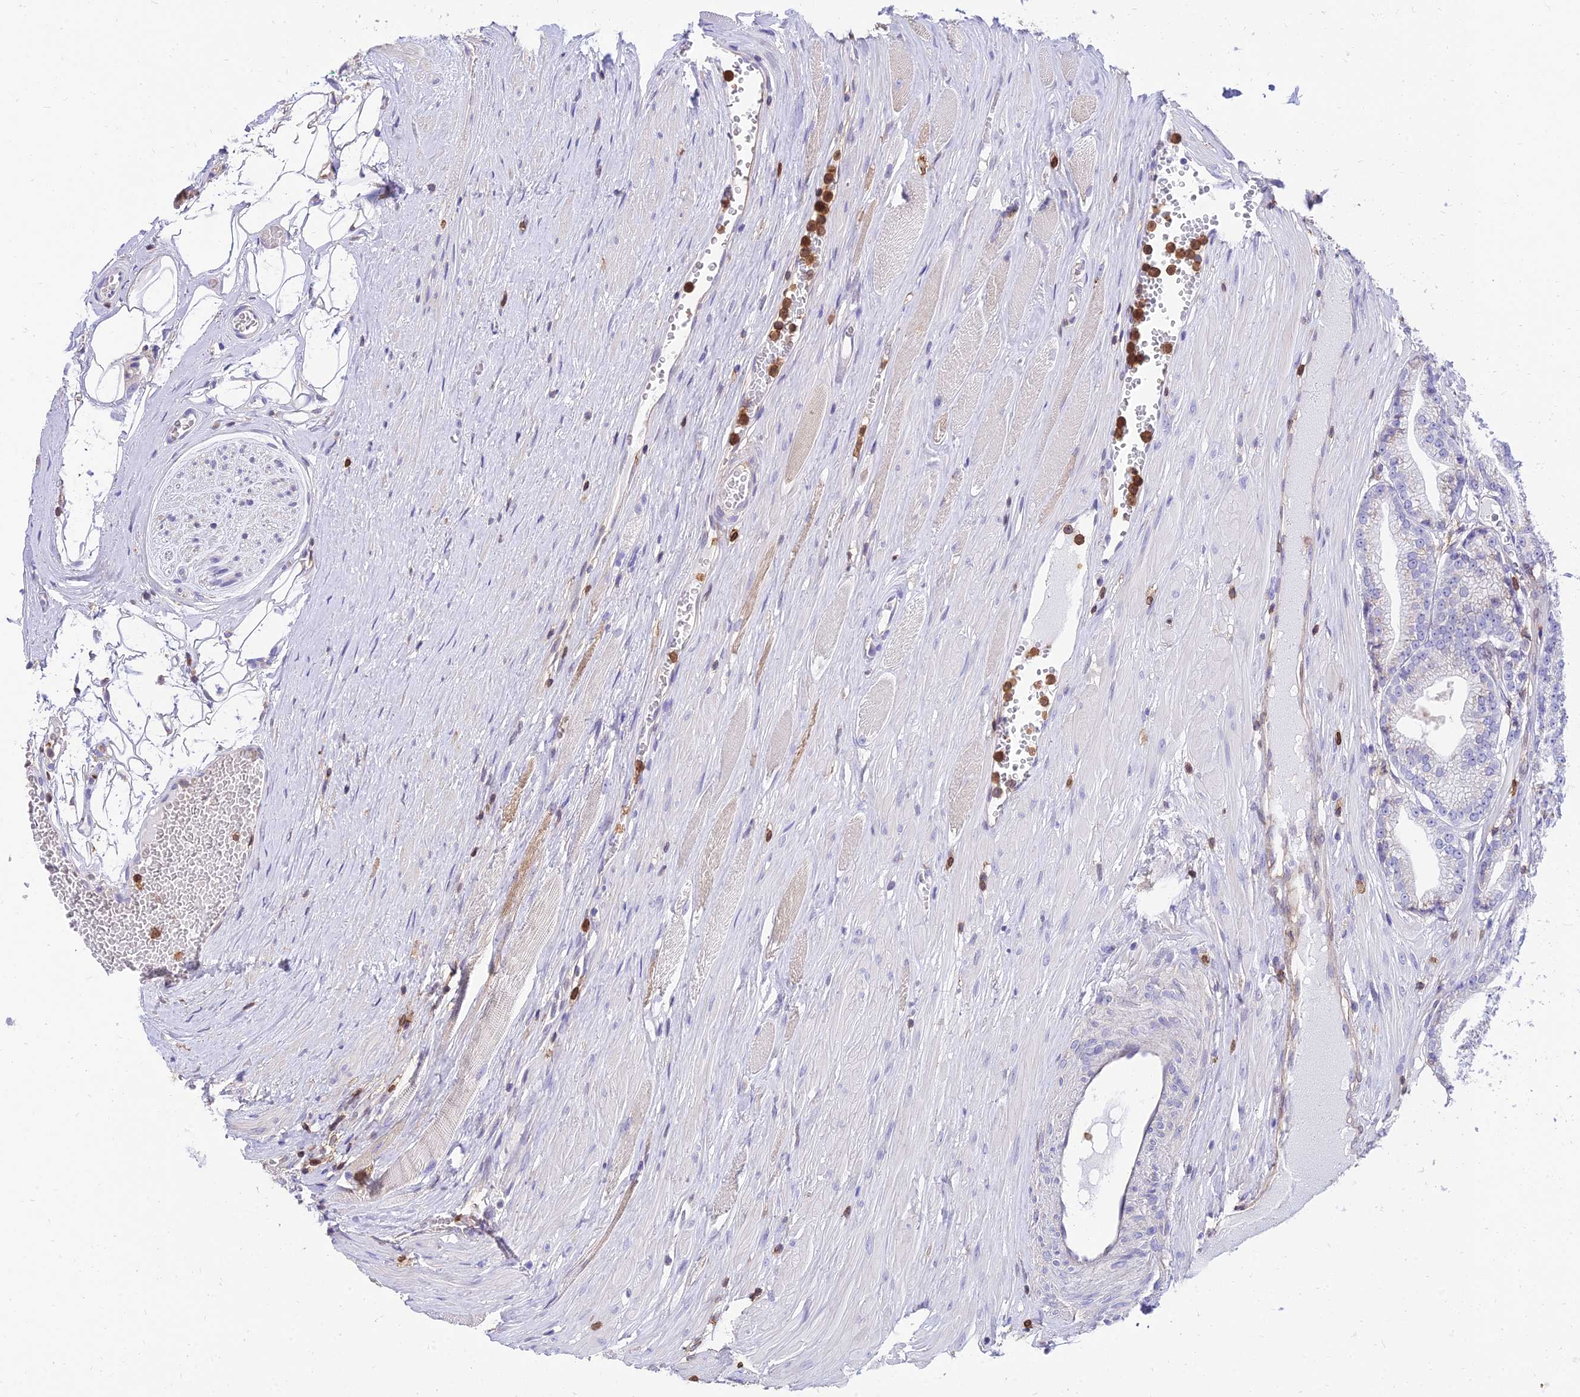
{"staining": {"intensity": "negative", "quantity": "none", "location": "none"}, "tissue": "prostate cancer", "cell_type": "Tumor cells", "image_type": "cancer", "snomed": [{"axis": "morphology", "description": "Adenocarcinoma, High grade"}, {"axis": "topography", "description": "Prostate"}], "caption": "Immunohistochemistry image of prostate cancer (high-grade adenocarcinoma) stained for a protein (brown), which reveals no positivity in tumor cells.", "gene": "SREK1IP1", "patient": {"sex": "male", "age": 67}}